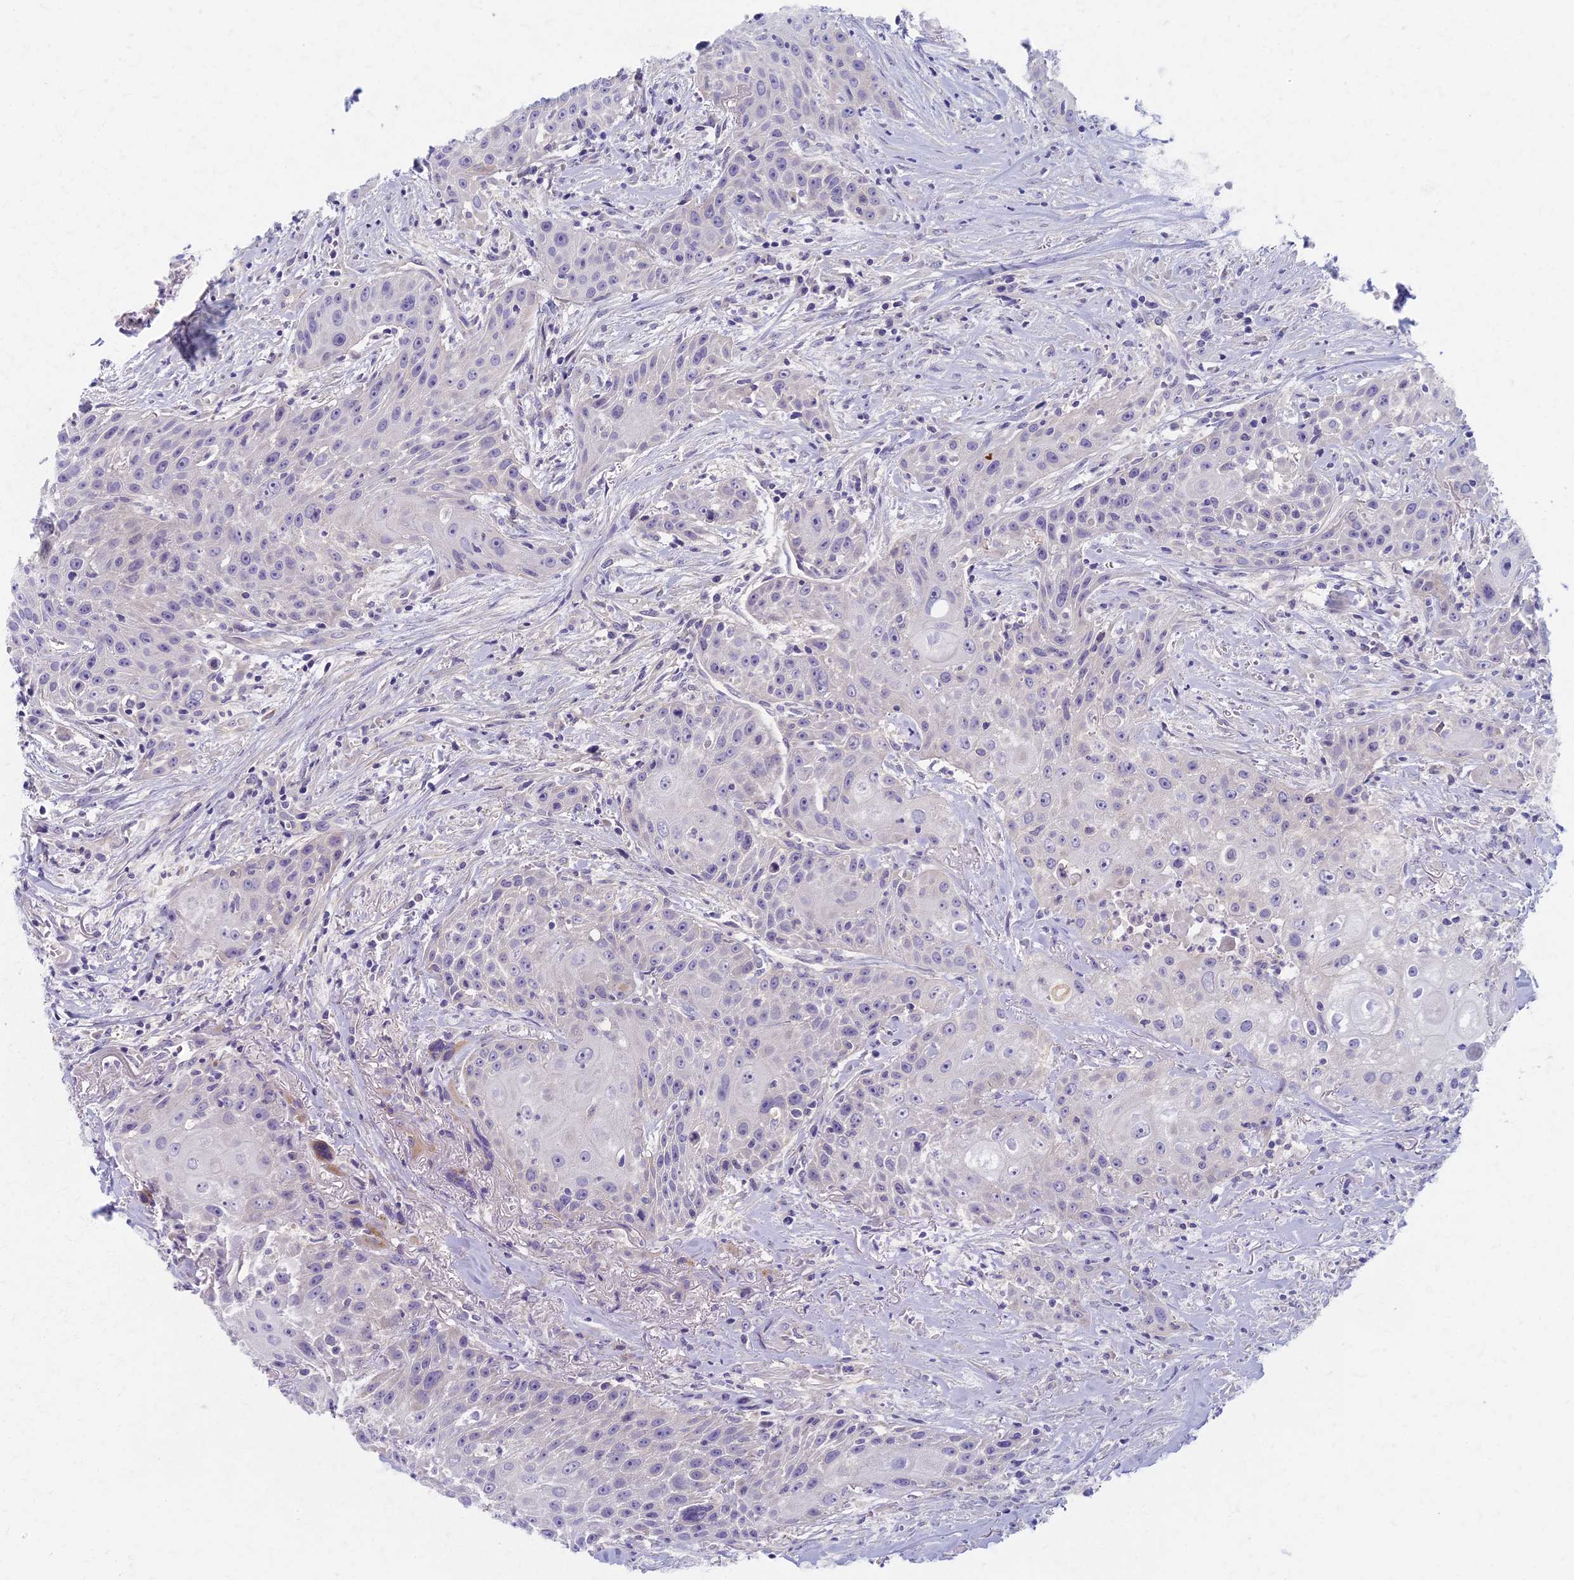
{"staining": {"intensity": "negative", "quantity": "none", "location": "none"}, "tissue": "head and neck cancer", "cell_type": "Tumor cells", "image_type": "cancer", "snomed": [{"axis": "morphology", "description": "Squamous cell carcinoma, NOS"}, {"axis": "topography", "description": "Oral tissue"}, {"axis": "topography", "description": "Head-Neck"}], "caption": "This is an IHC image of head and neck cancer. There is no expression in tumor cells.", "gene": "AP4E1", "patient": {"sex": "female", "age": 82}}